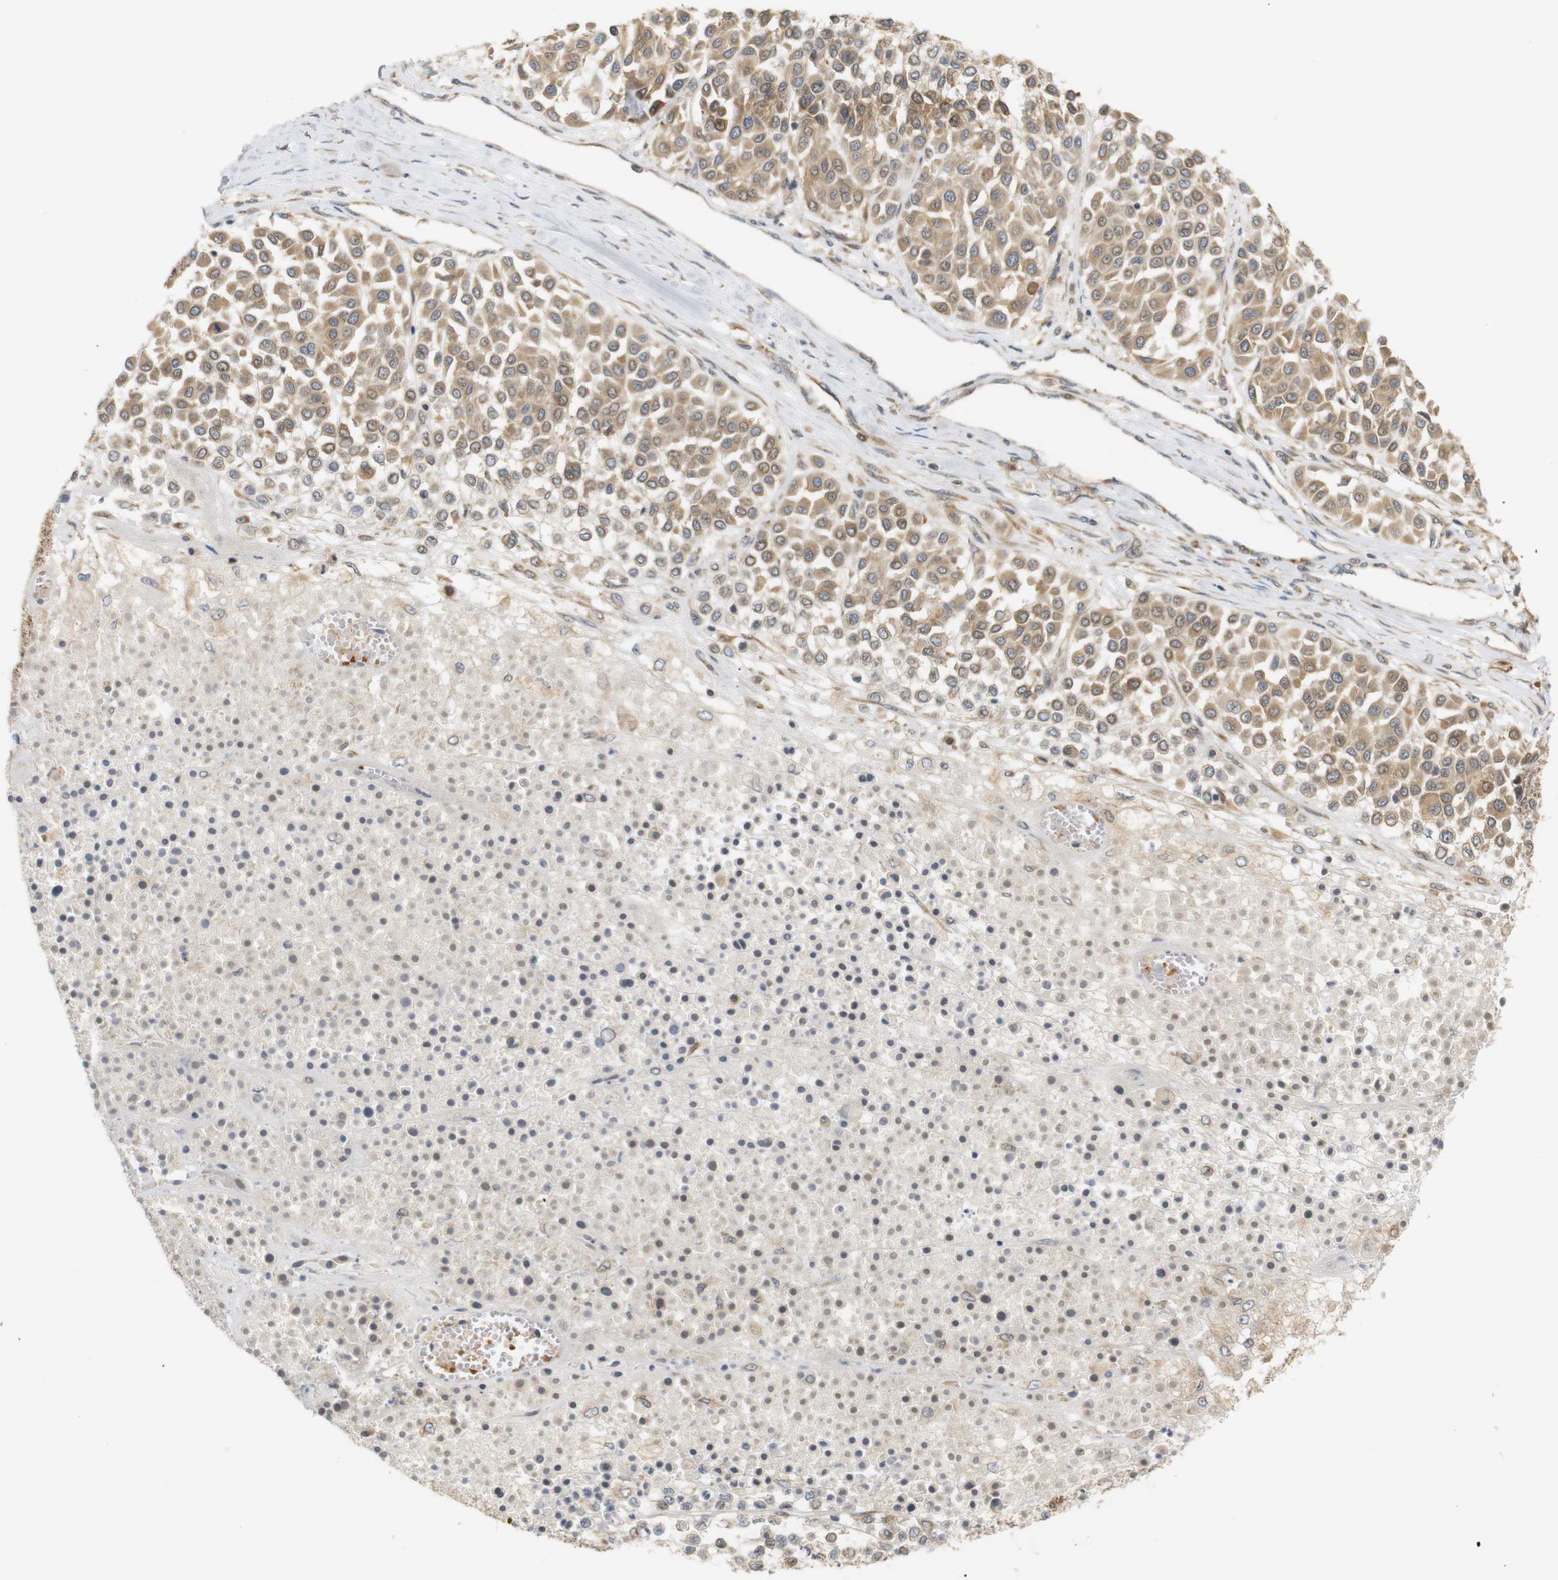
{"staining": {"intensity": "moderate", "quantity": ">75%", "location": "cytoplasmic/membranous"}, "tissue": "melanoma", "cell_type": "Tumor cells", "image_type": "cancer", "snomed": [{"axis": "morphology", "description": "Malignant melanoma, Metastatic site"}, {"axis": "topography", "description": "Soft tissue"}], "caption": "DAB (3,3'-diaminobenzidine) immunohistochemical staining of melanoma displays moderate cytoplasmic/membranous protein positivity in approximately >75% of tumor cells. The staining is performed using DAB (3,3'-diaminobenzidine) brown chromogen to label protein expression. The nuclei are counter-stained blue using hematoxylin.", "gene": "RPTOR", "patient": {"sex": "male", "age": 41}}